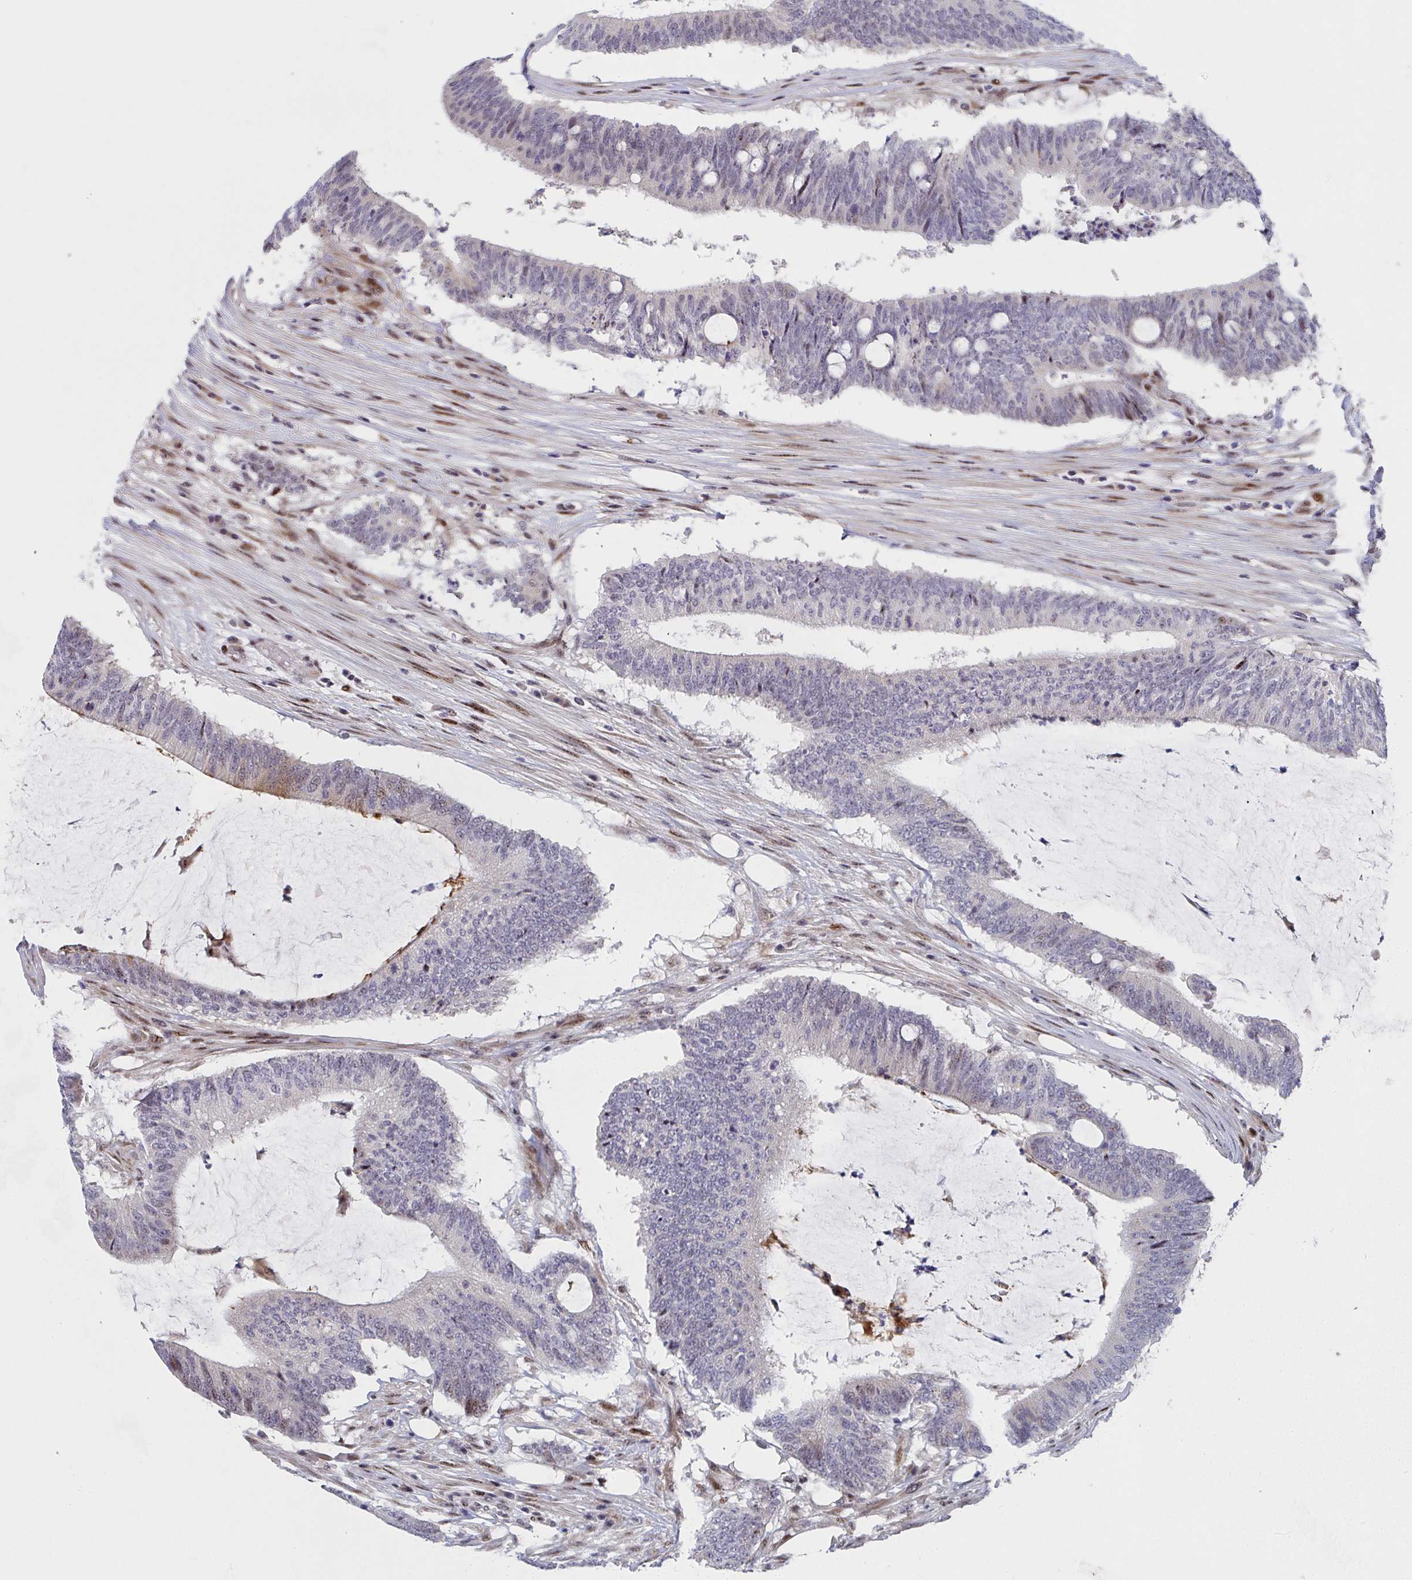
{"staining": {"intensity": "moderate", "quantity": "<25%", "location": "cytoplasmic/membranous,nuclear"}, "tissue": "colorectal cancer", "cell_type": "Tumor cells", "image_type": "cancer", "snomed": [{"axis": "morphology", "description": "Adenocarcinoma, NOS"}, {"axis": "topography", "description": "Colon"}], "caption": "A low amount of moderate cytoplasmic/membranous and nuclear expression is seen in approximately <25% of tumor cells in colorectal cancer (adenocarcinoma) tissue.", "gene": "ZIC3", "patient": {"sex": "female", "age": 43}}